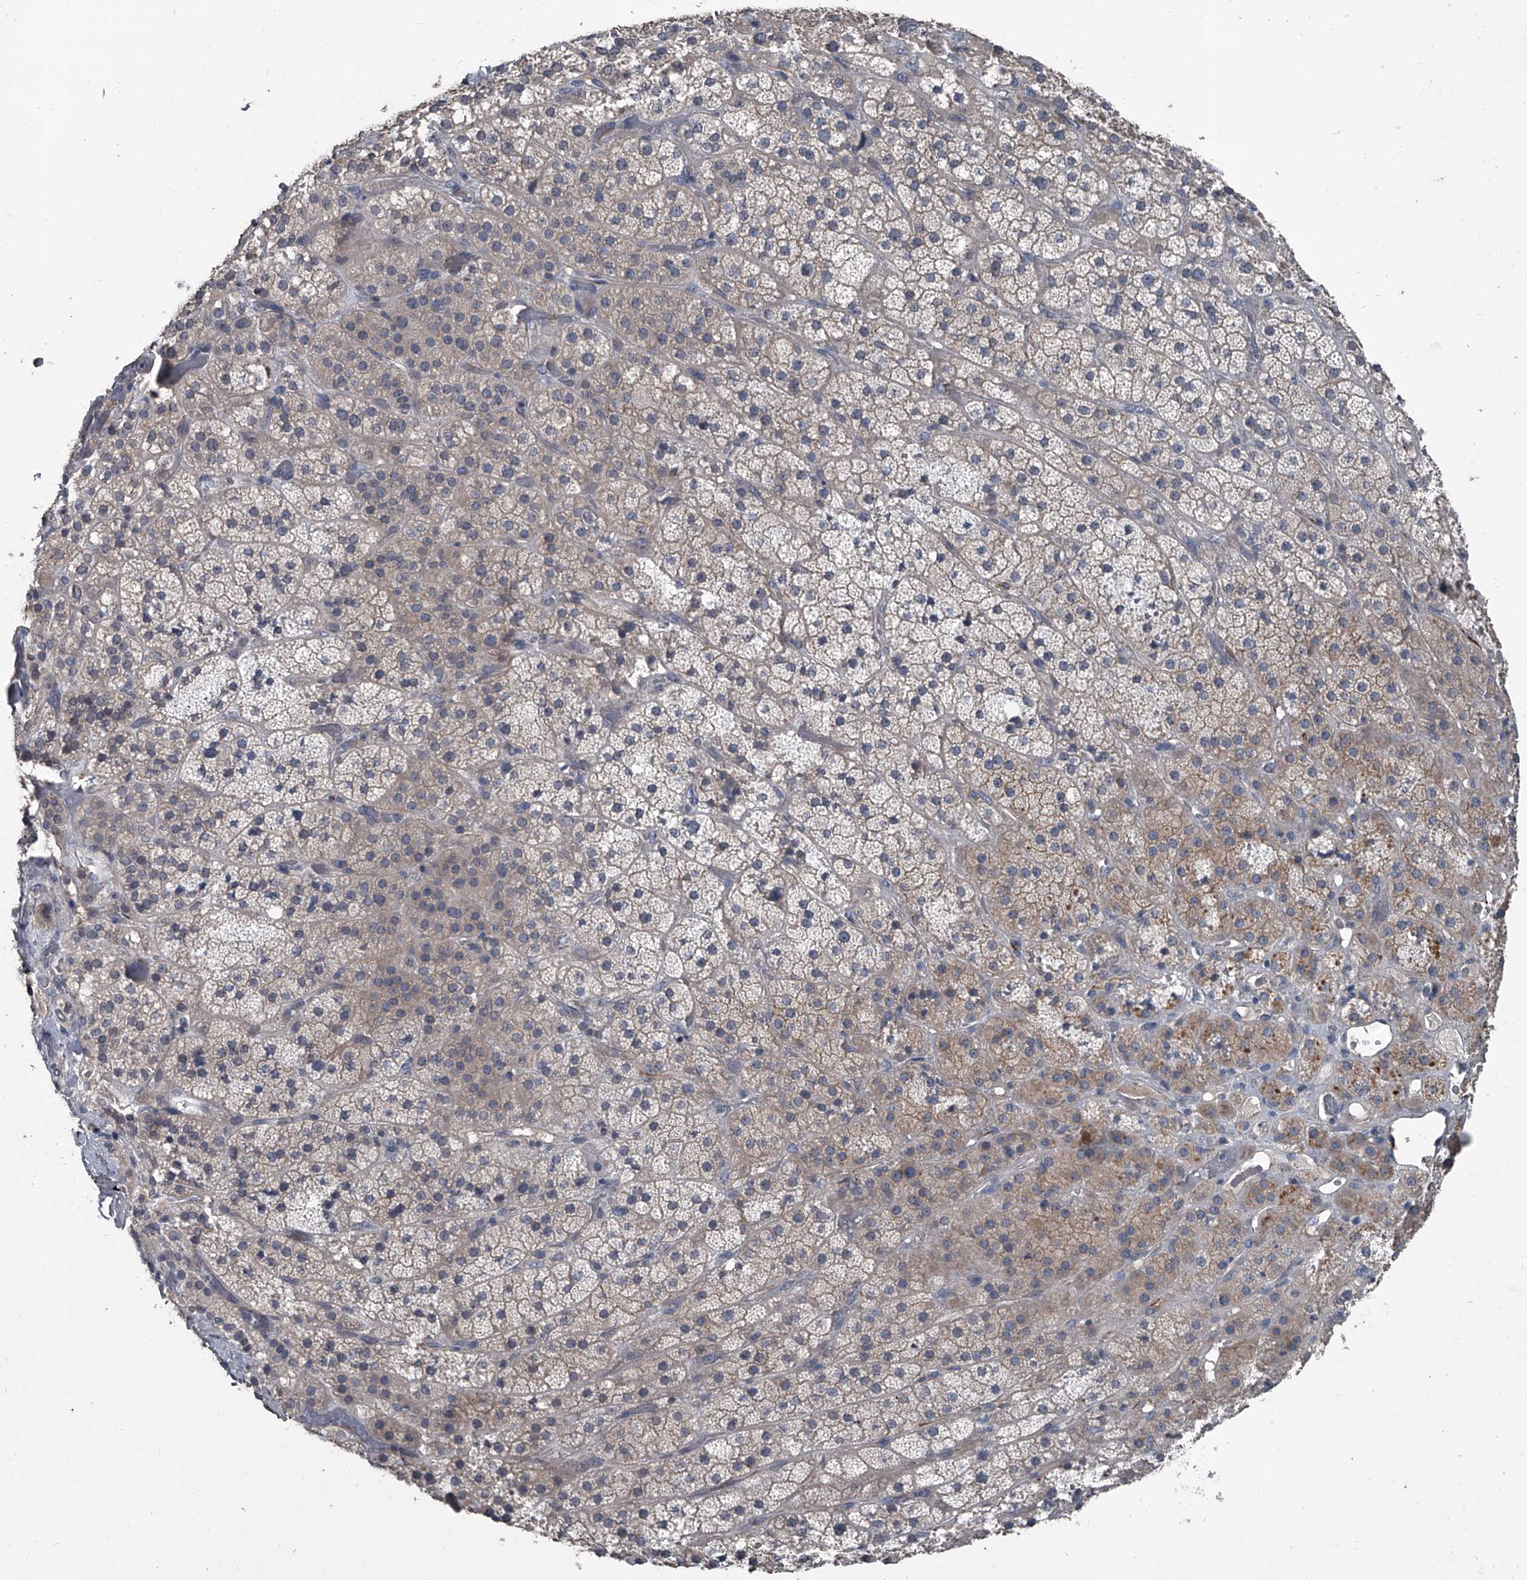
{"staining": {"intensity": "moderate", "quantity": "<25%", "location": "cytoplasmic/membranous"}, "tissue": "adrenal gland", "cell_type": "Glandular cells", "image_type": "normal", "snomed": [{"axis": "morphology", "description": "Normal tissue, NOS"}, {"axis": "topography", "description": "Adrenal gland"}], "caption": "IHC (DAB) staining of benign adrenal gland shows moderate cytoplasmic/membranous protein expression in approximately <25% of glandular cells. Nuclei are stained in blue.", "gene": "OARD1", "patient": {"sex": "male", "age": 57}}